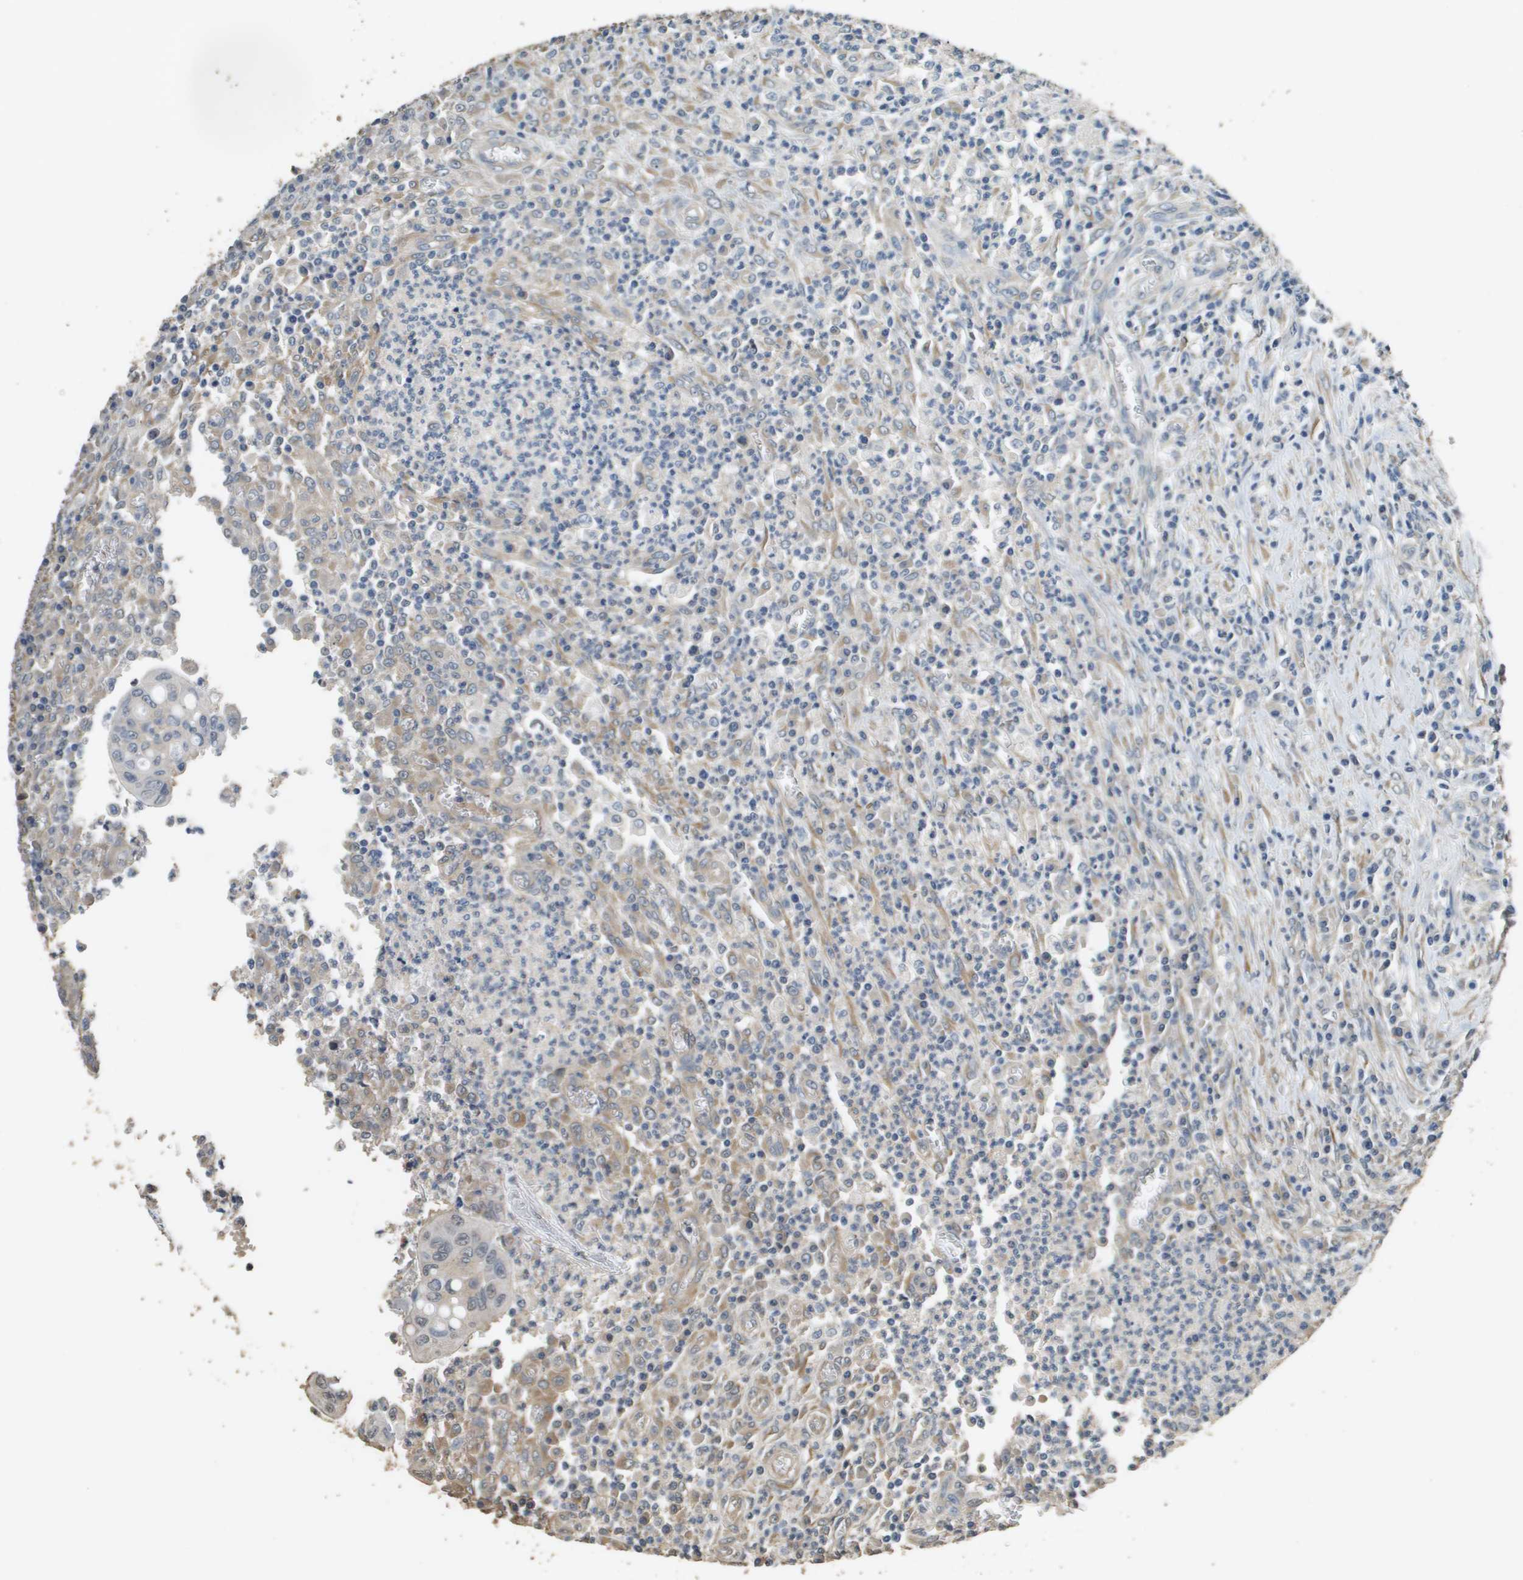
{"staining": {"intensity": "moderate", "quantity": "<25%", "location": "cytoplasmic/membranous"}, "tissue": "colorectal cancer", "cell_type": "Tumor cells", "image_type": "cancer", "snomed": [{"axis": "morphology", "description": "Inflammation, NOS"}, {"axis": "morphology", "description": "Adenocarcinoma, NOS"}, {"axis": "topography", "description": "Colon"}], "caption": "About <25% of tumor cells in colorectal adenocarcinoma exhibit moderate cytoplasmic/membranous protein positivity as visualized by brown immunohistochemical staining.", "gene": "RAB6B", "patient": {"sex": "male", "age": 72}}